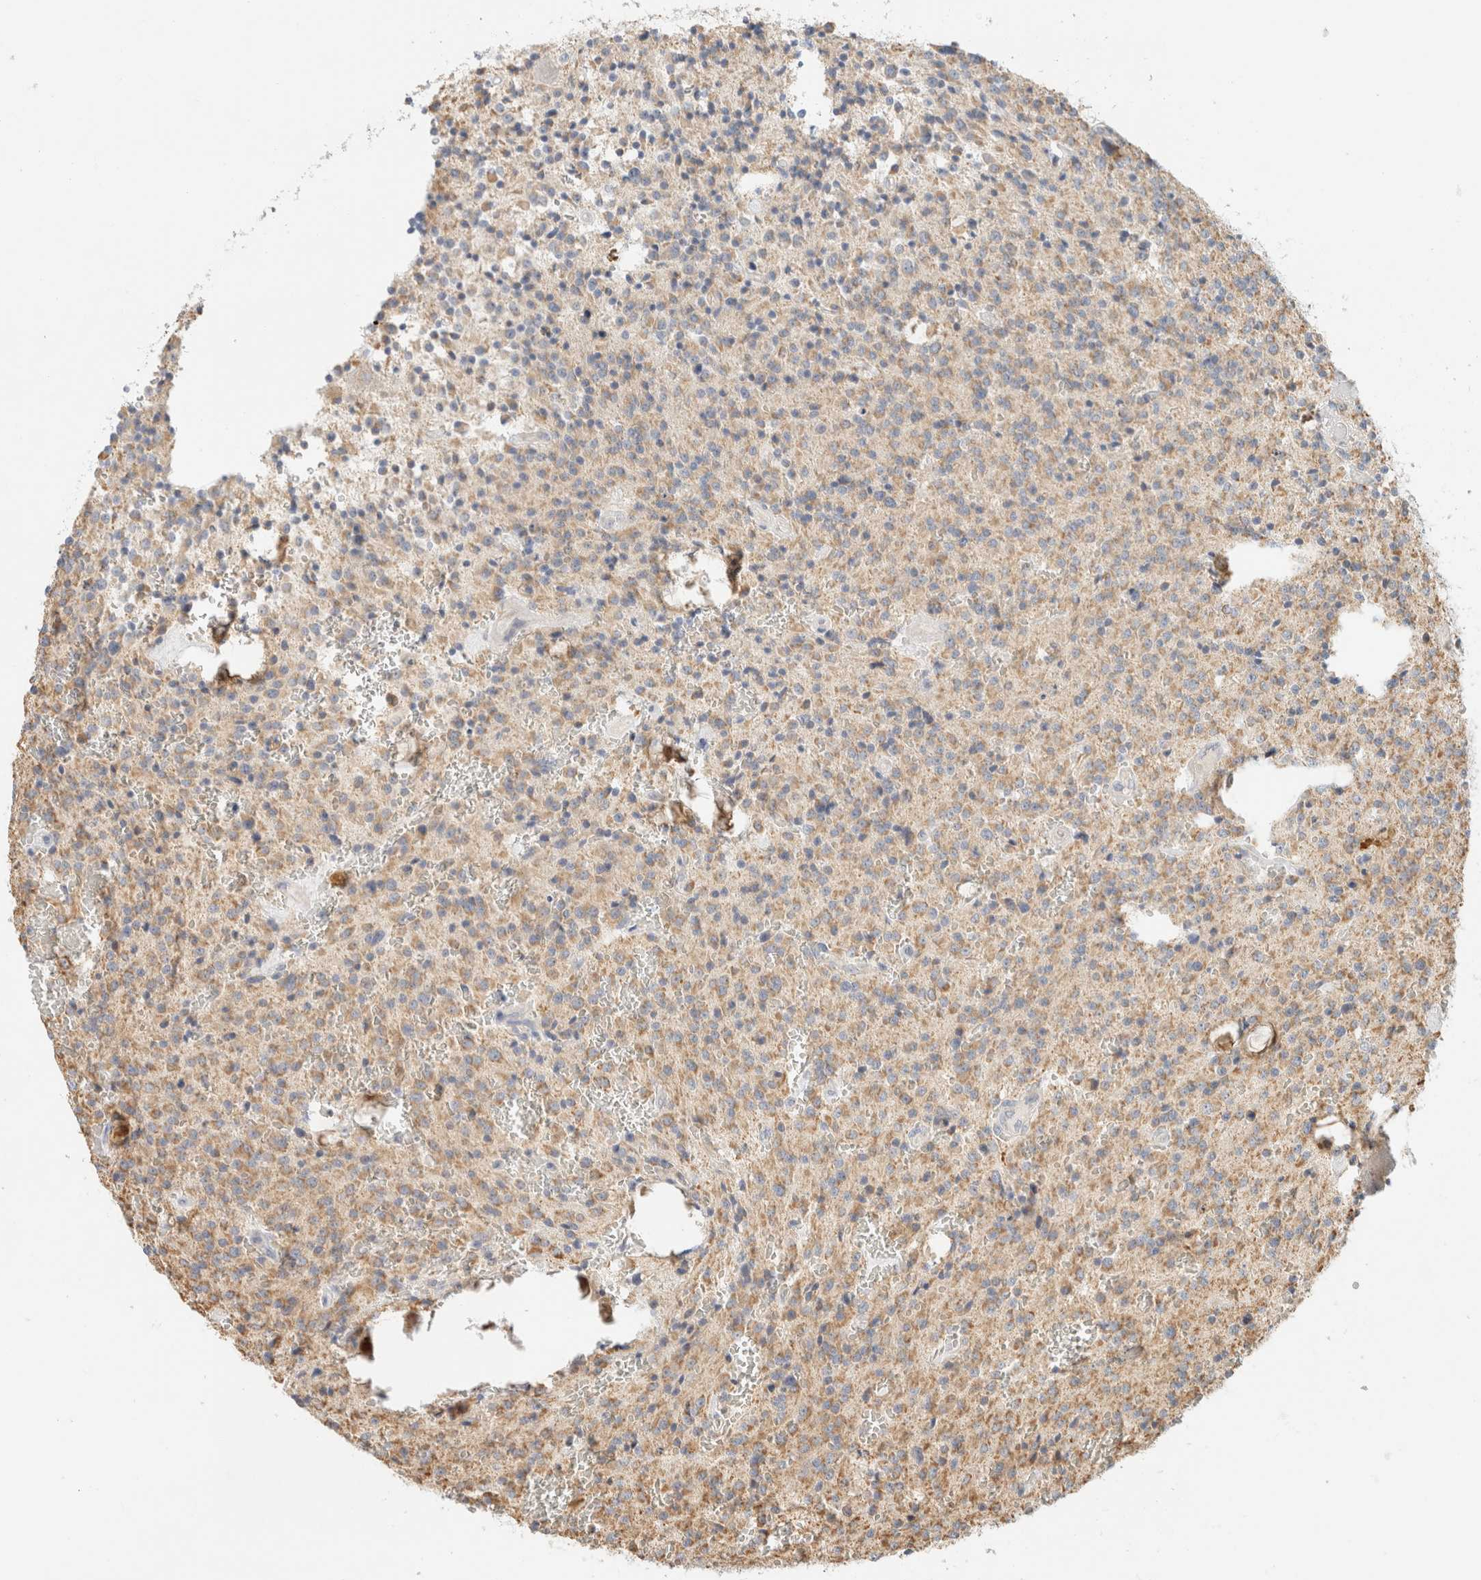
{"staining": {"intensity": "weak", "quantity": ">75%", "location": "cytoplasmic/membranous"}, "tissue": "glioma", "cell_type": "Tumor cells", "image_type": "cancer", "snomed": [{"axis": "morphology", "description": "Glioma, malignant, Low grade"}, {"axis": "topography", "description": "Brain"}], "caption": "A brown stain shows weak cytoplasmic/membranous positivity of a protein in glioma tumor cells.", "gene": "HDHD3", "patient": {"sex": "male", "age": 58}}